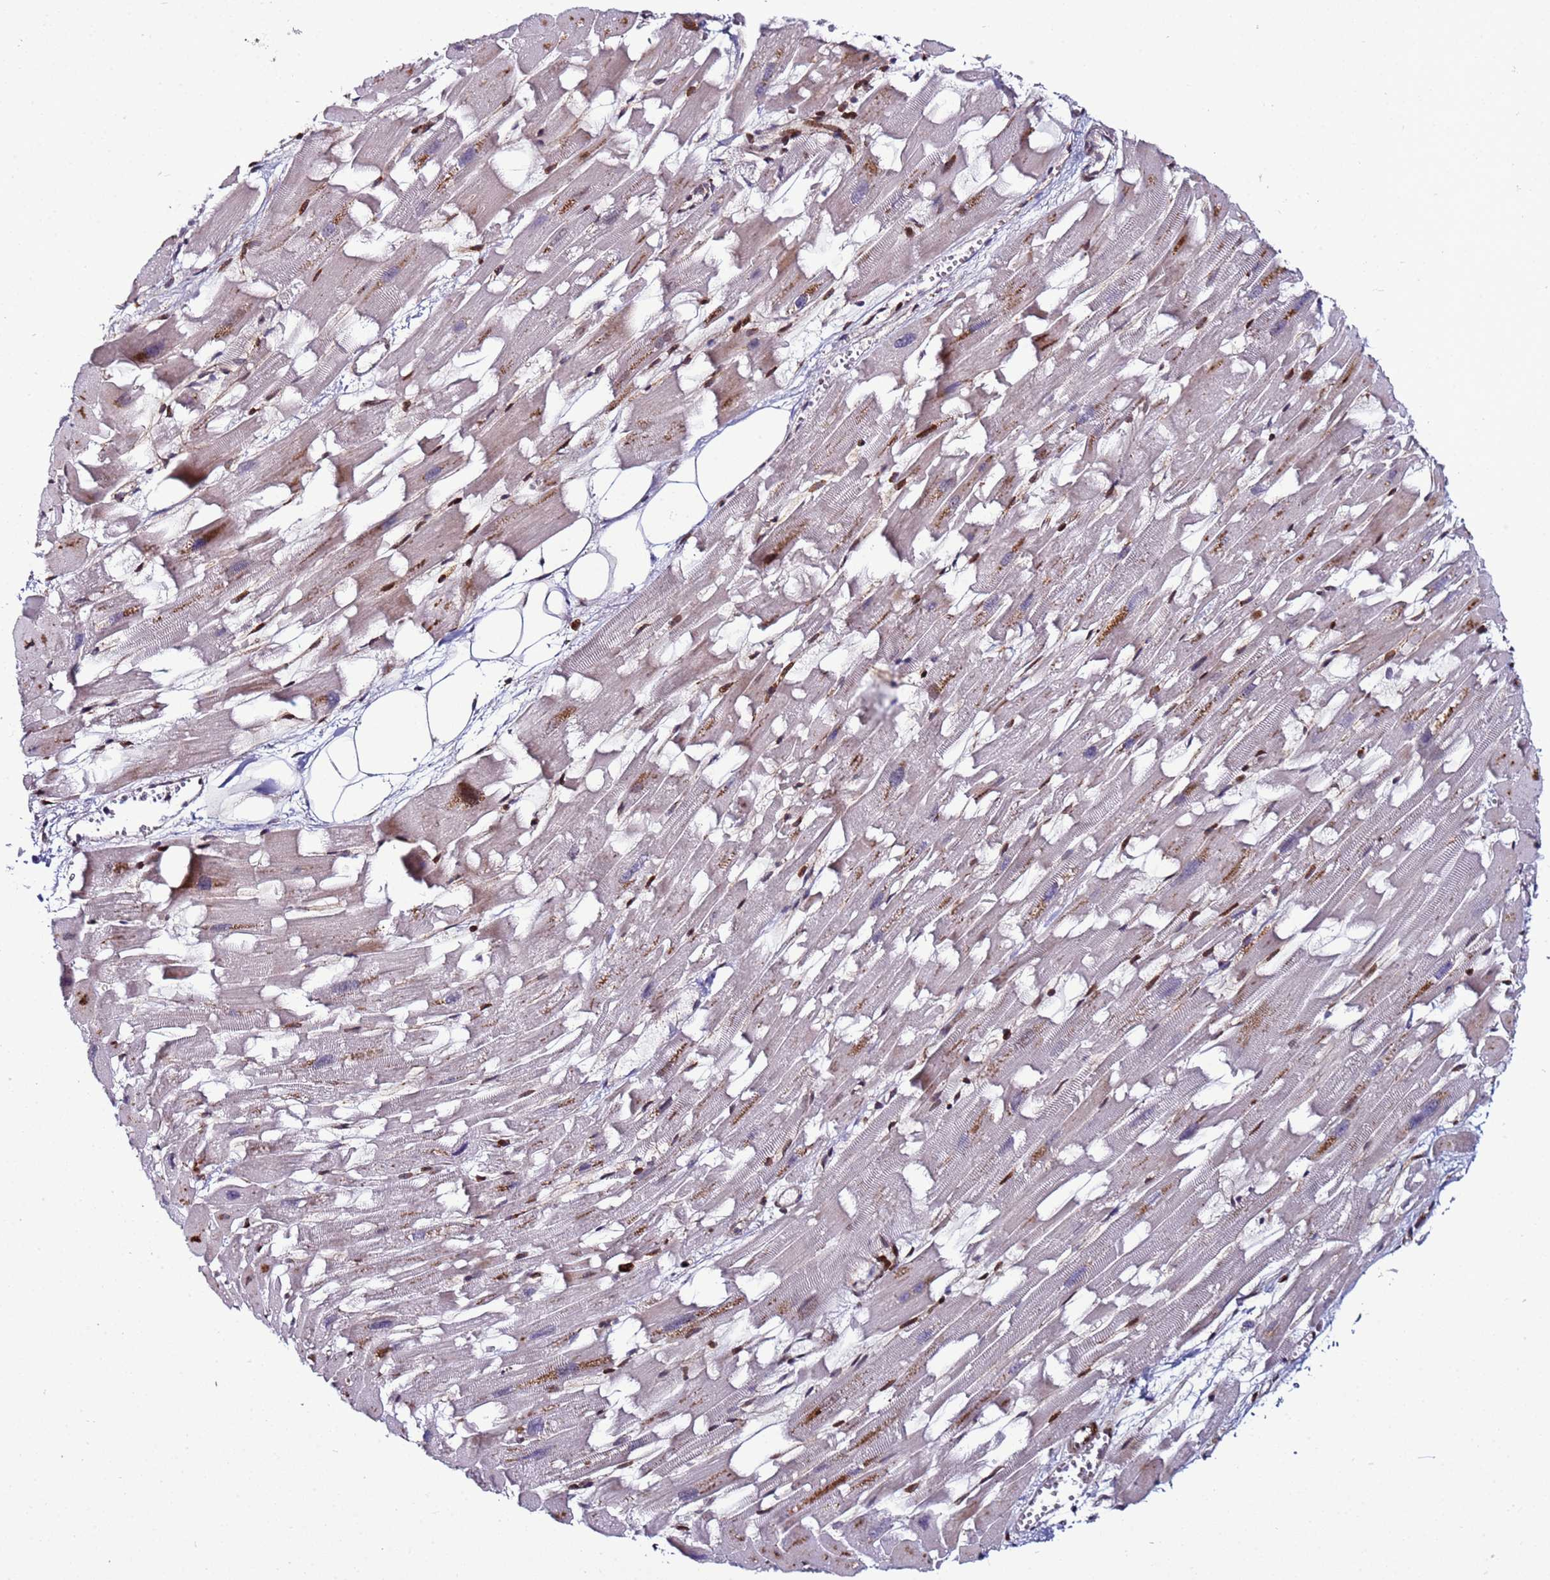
{"staining": {"intensity": "moderate", "quantity": "<25%", "location": "cytoplasmic/membranous"}, "tissue": "heart muscle", "cell_type": "Cardiomyocytes", "image_type": "normal", "snomed": [{"axis": "morphology", "description": "Normal tissue, NOS"}, {"axis": "topography", "description": "Heart"}], "caption": "Protein staining reveals moderate cytoplasmic/membranous positivity in about <25% of cardiomyocytes in unremarkable heart muscle. The protein of interest is shown in brown color, while the nuclei are stained blue.", "gene": "WBP11", "patient": {"sex": "female", "age": 64}}